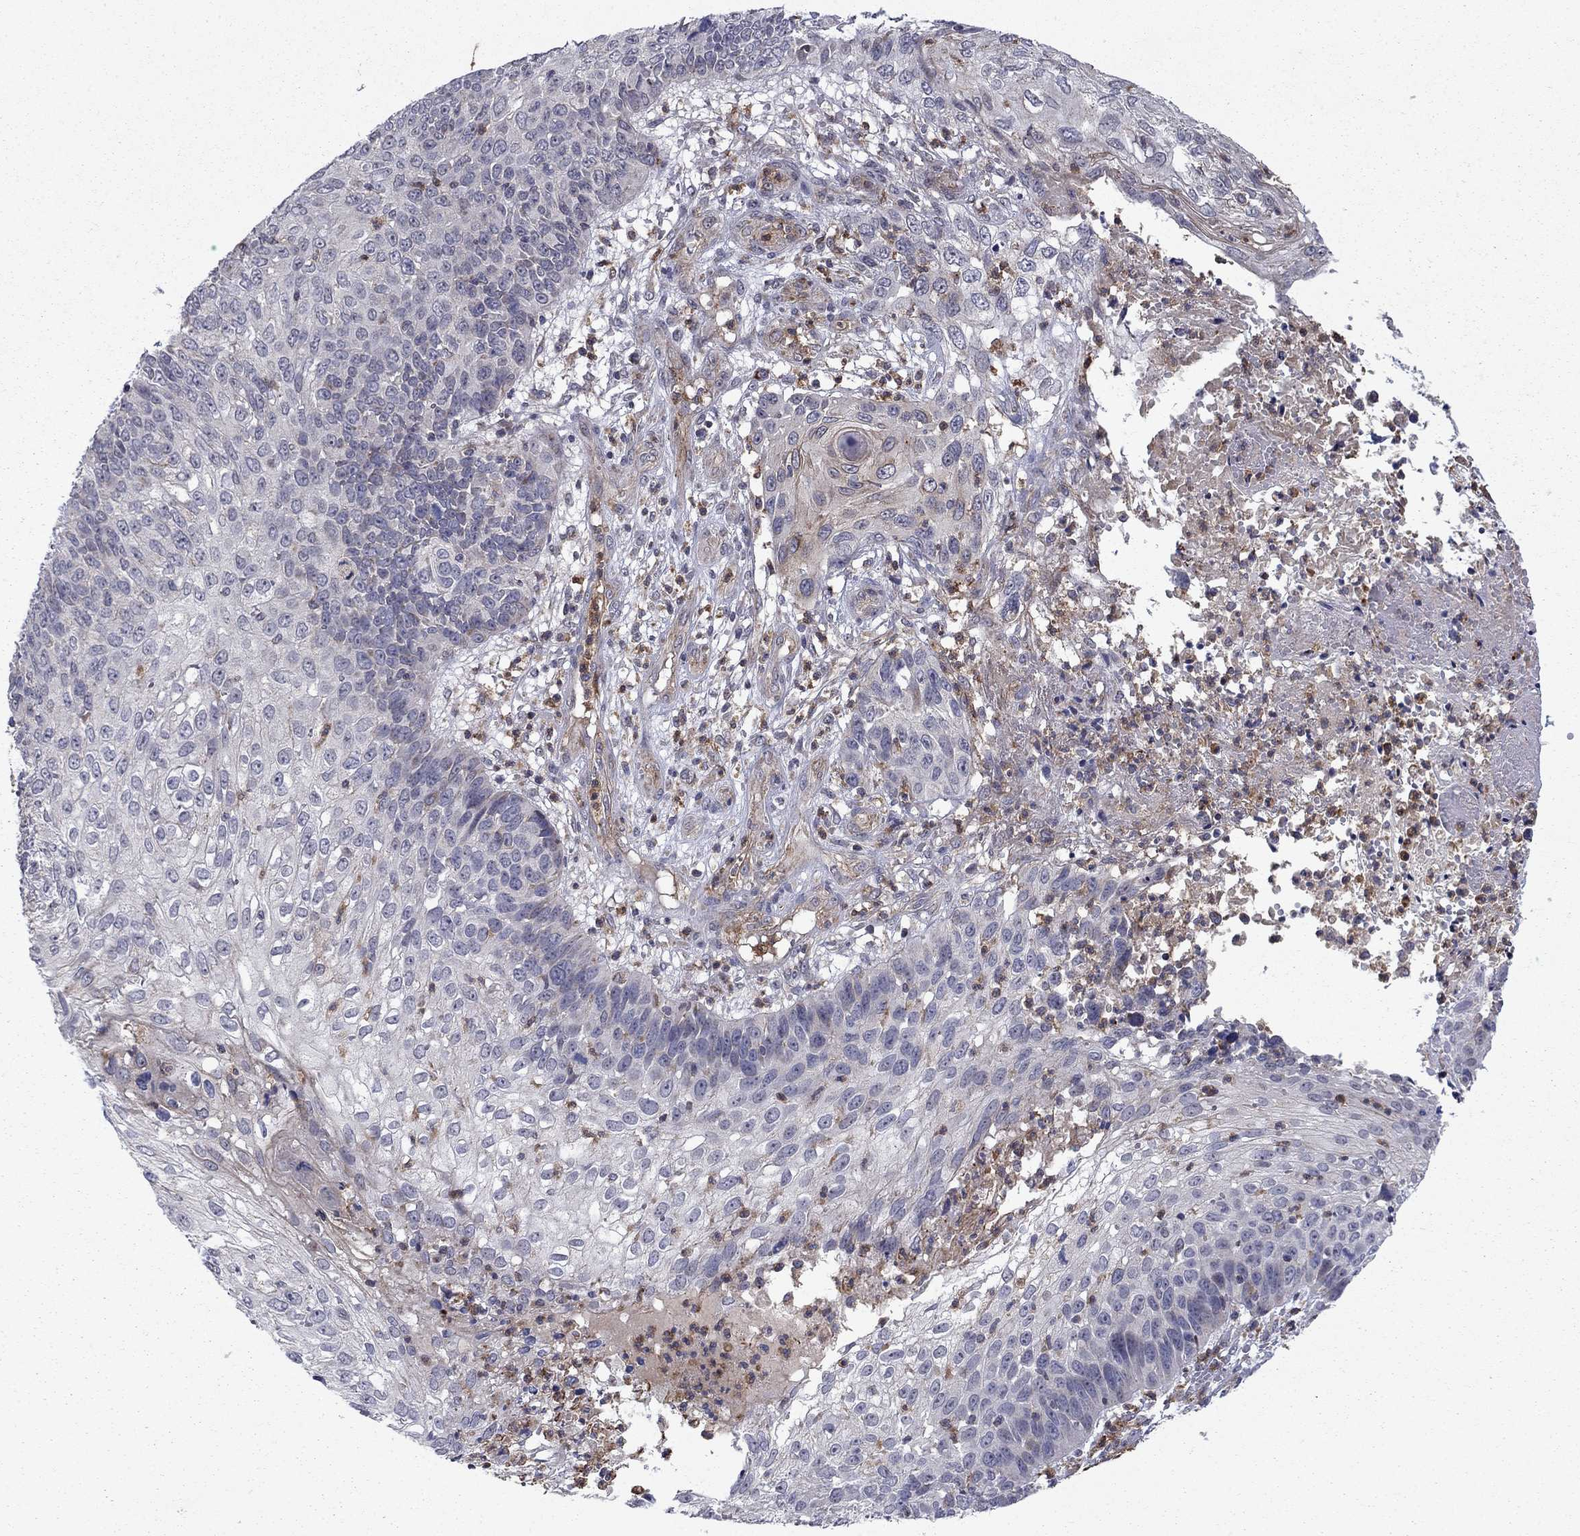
{"staining": {"intensity": "negative", "quantity": "none", "location": "none"}, "tissue": "skin cancer", "cell_type": "Tumor cells", "image_type": "cancer", "snomed": [{"axis": "morphology", "description": "Squamous cell carcinoma, NOS"}, {"axis": "topography", "description": "Skin"}], "caption": "There is no significant expression in tumor cells of skin cancer (squamous cell carcinoma).", "gene": "DOP1B", "patient": {"sex": "male", "age": 92}}